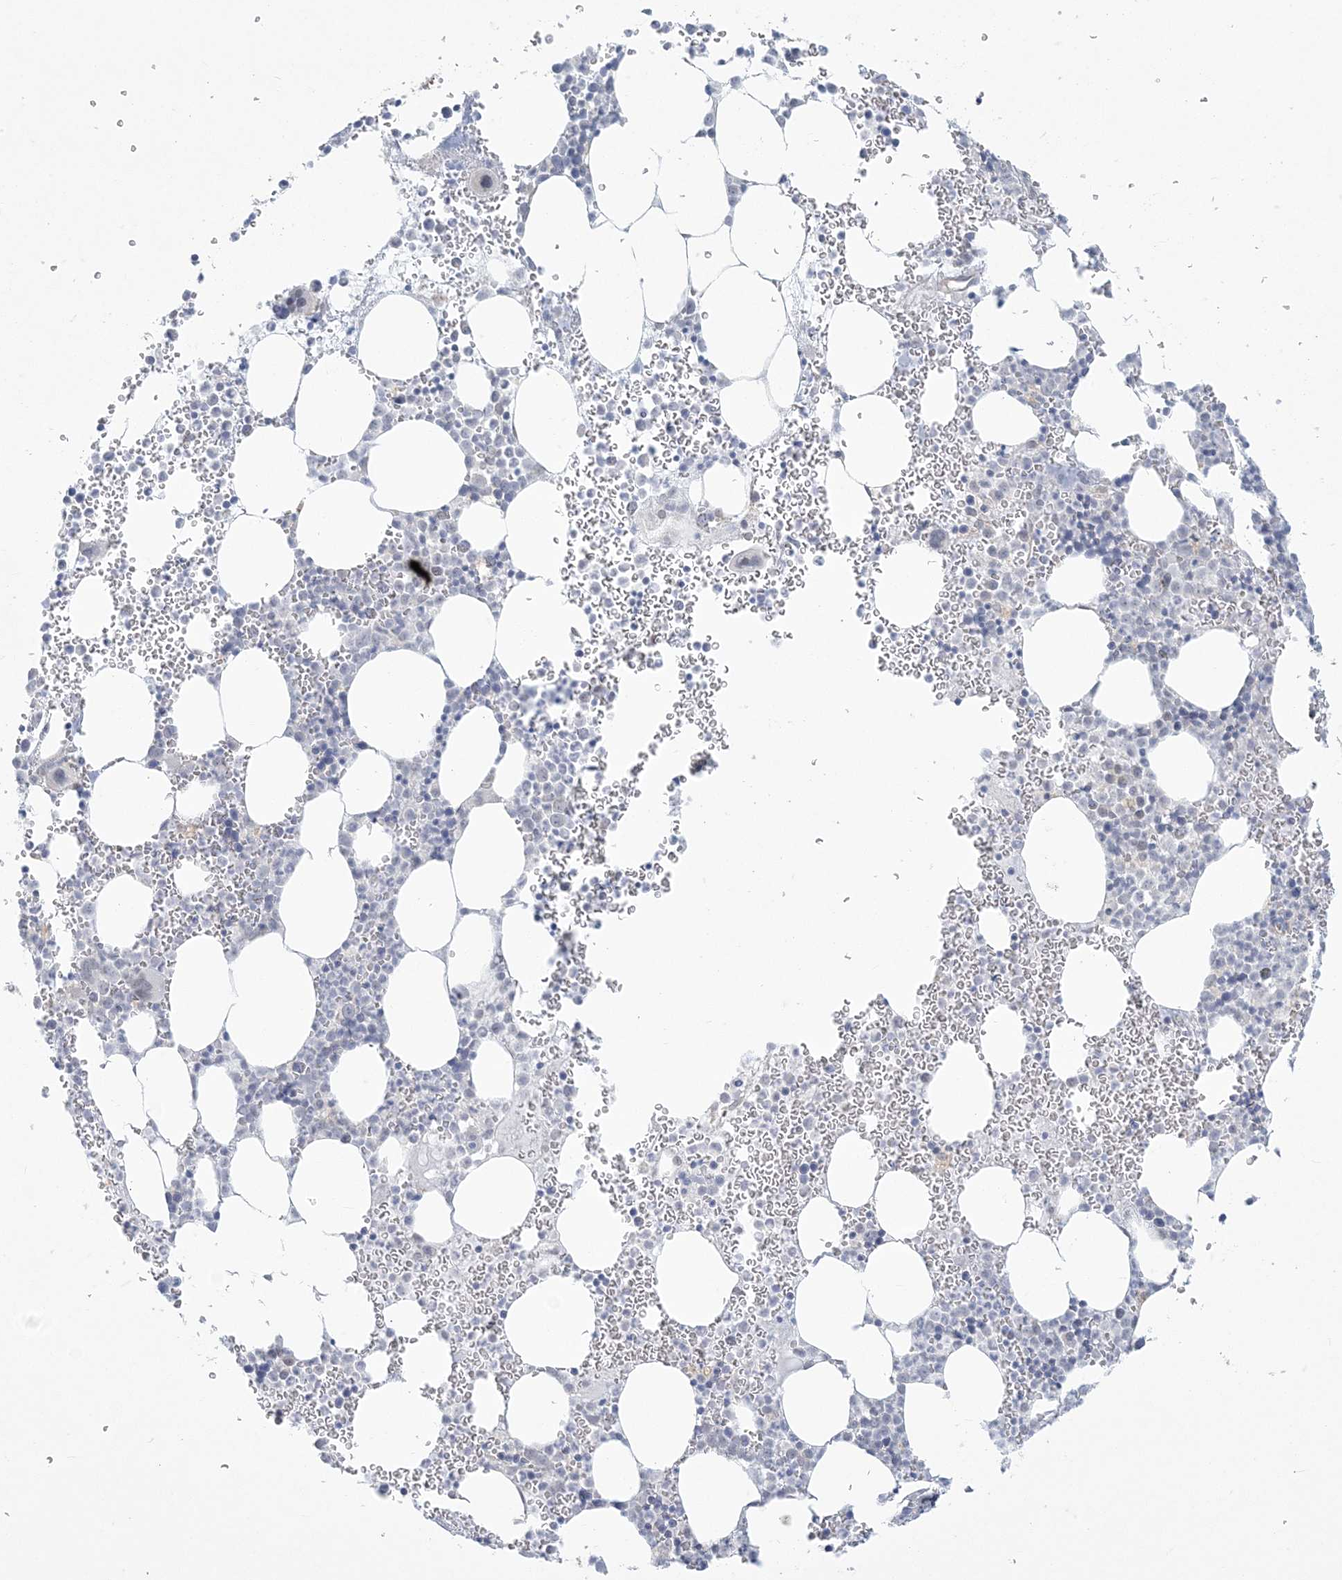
{"staining": {"intensity": "negative", "quantity": "none", "location": "none"}, "tissue": "bone marrow", "cell_type": "Hematopoietic cells", "image_type": "normal", "snomed": [{"axis": "morphology", "description": "Normal tissue, NOS"}, {"axis": "topography", "description": "Bone marrow"}], "caption": "Immunohistochemistry of unremarkable human bone marrow reveals no staining in hematopoietic cells. The staining was performed using DAB to visualize the protein expression in brown, while the nuclei were stained in blue with hematoxylin (Magnification: 20x).", "gene": "ZC3H6", "patient": {"sex": "female", "age": 78}}